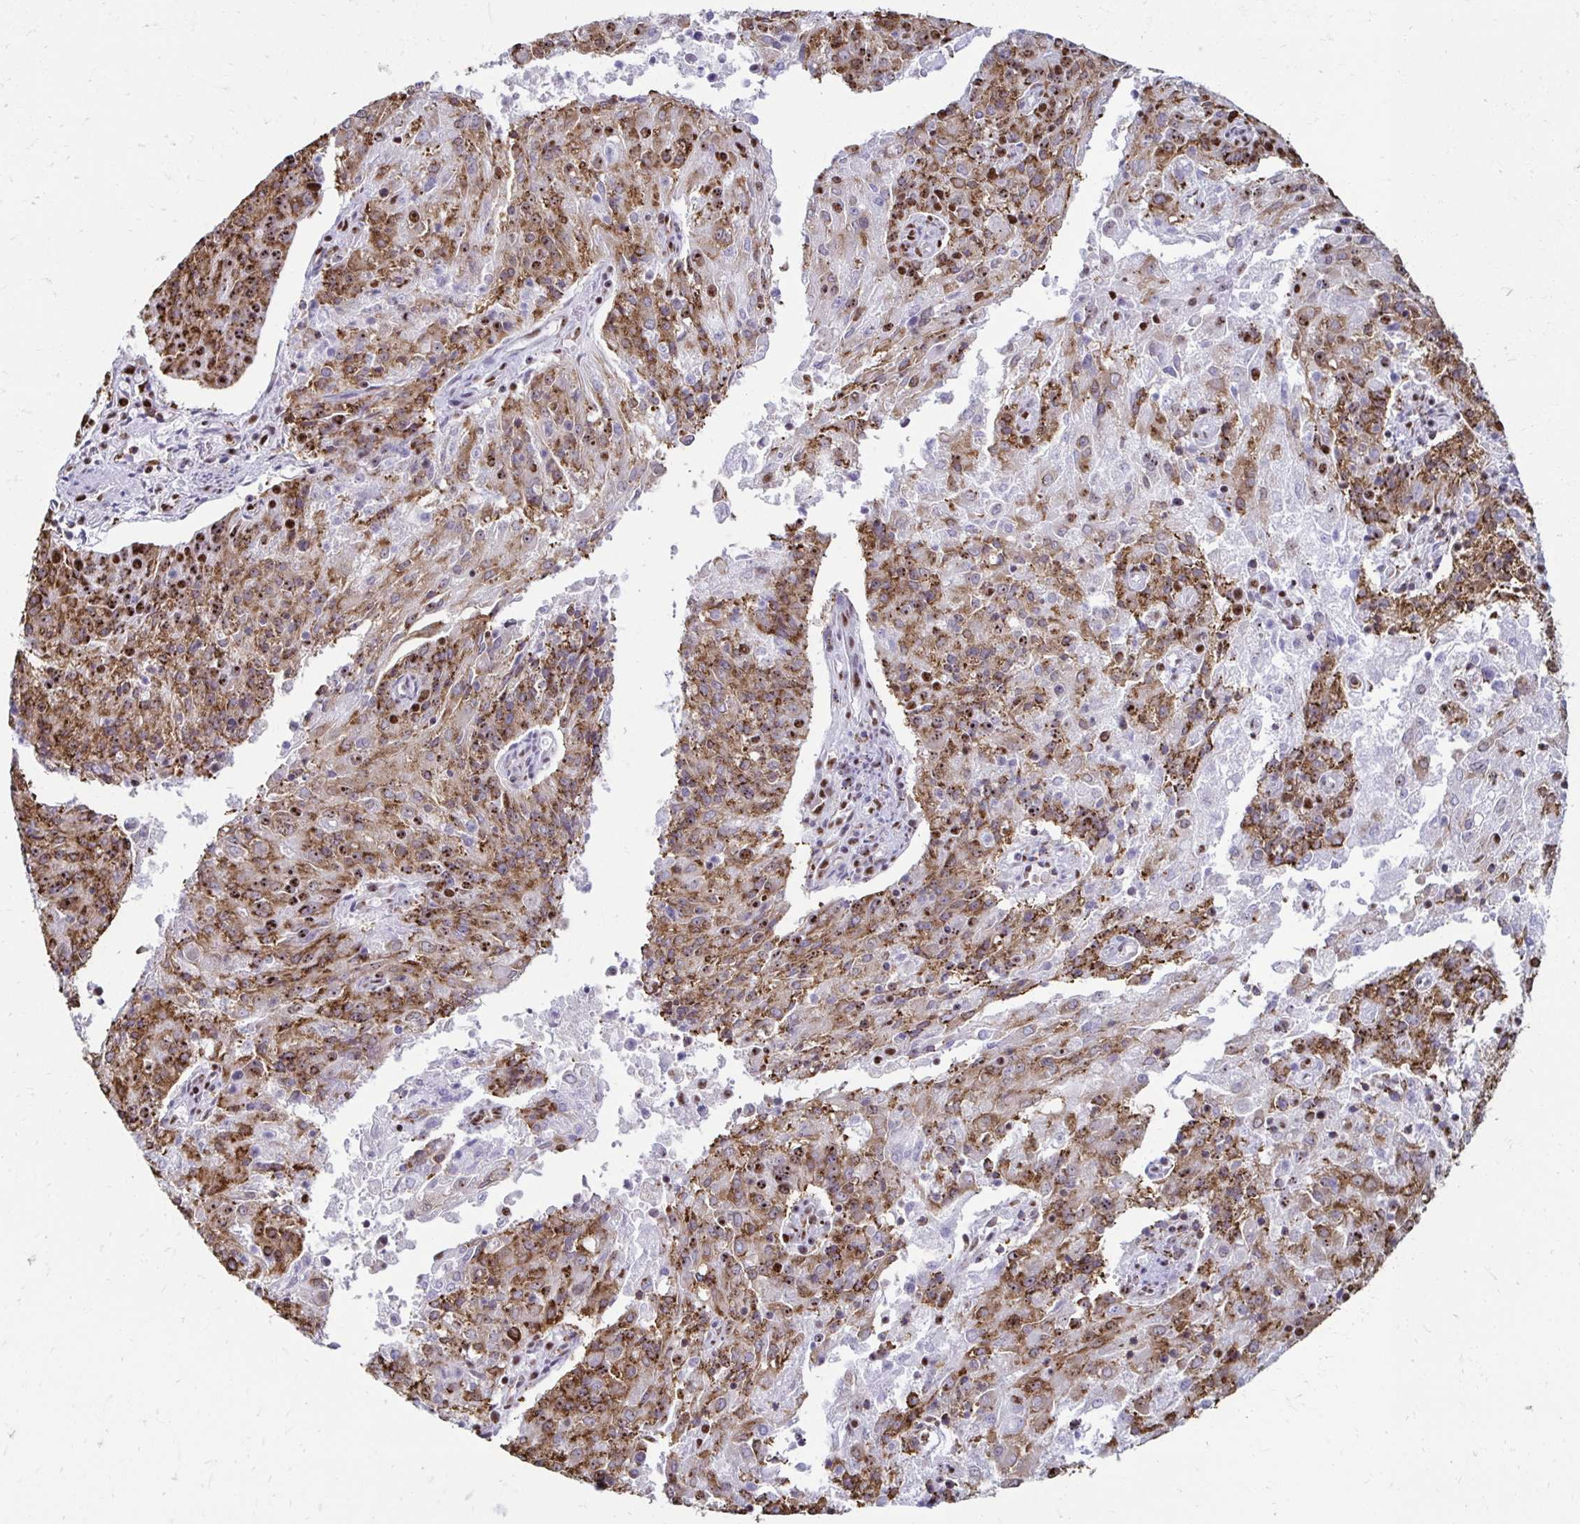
{"staining": {"intensity": "moderate", "quantity": "25%-75%", "location": "cytoplasmic/membranous"}, "tissue": "endometrial cancer", "cell_type": "Tumor cells", "image_type": "cancer", "snomed": [{"axis": "morphology", "description": "Adenocarcinoma, NOS"}, {"axis": "topography", "description": "Endometrium"}], "caption": "The micrograph reveals immunohistochemical staining of endometrial cancer (adenocarcinoma). There is moderate cytoplasmic/membranous expression is present in about 25%-75% of tumor cells.", "gene": "NONO", "patient": {"sex": "female", "age": 82}}